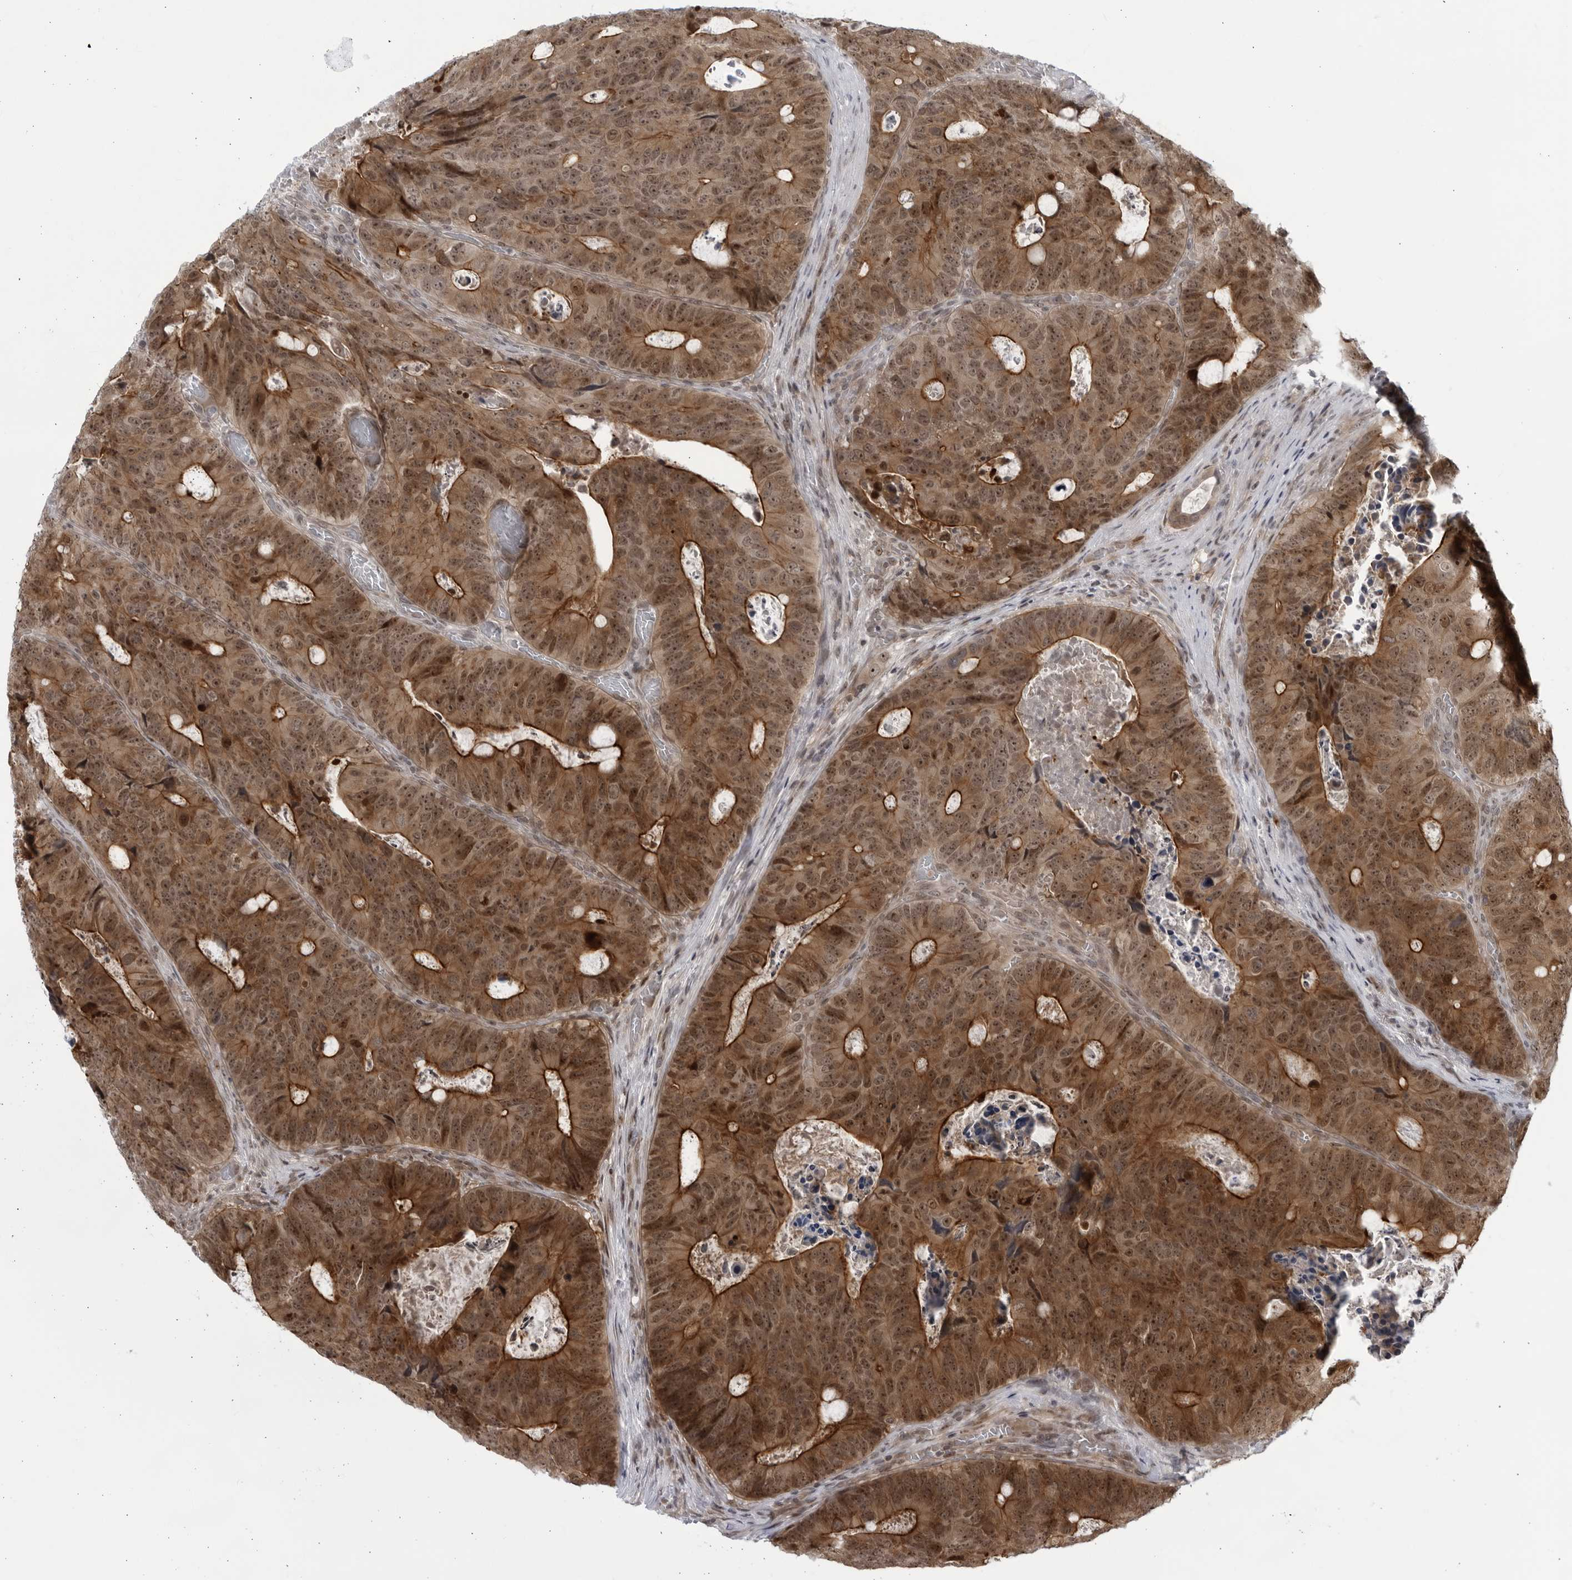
{"staining": {"intensity": "strong", "quantity": ">75%", "location": "cytoplasmic/membranous,nuclear"}, "tissue": "colorectal cancer", "cell_type": "Tumor cells", "image_type": "cancer", "snomed": [{"axis": "morphology", "description": "Adenocarcinoma, NOS"}, {"axis": "topography", "description": "Colon"}], "caption": "A high amount of strong cytoplasmic/membranous and nuclear staining is seen in approximately >75% of tumor cells in colorectal adenocarcinoma tissue.", "gene": "ITGB3BP", "patient": {"sex": "male", "age": 87}}